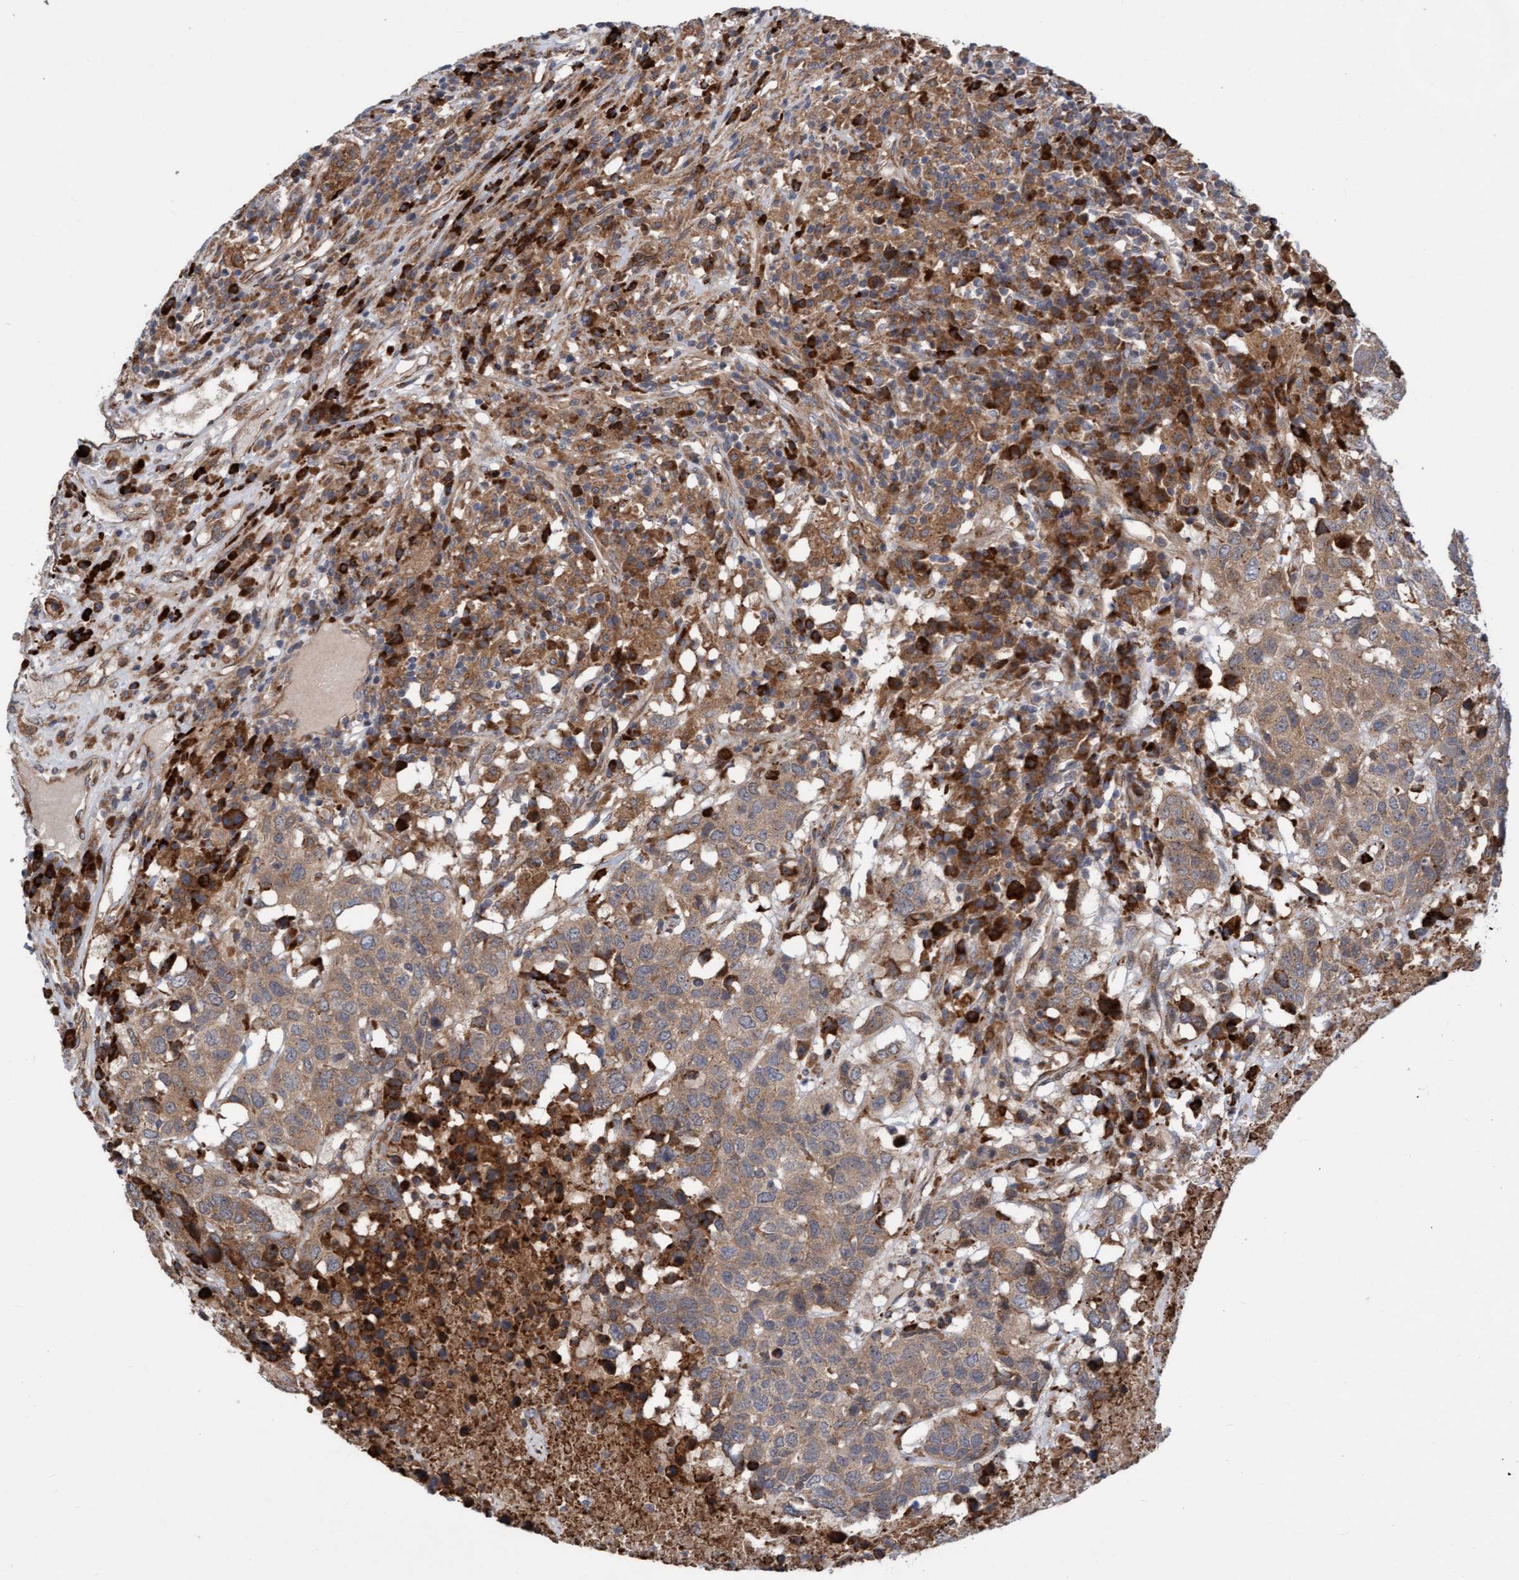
{"staining": {"intensity": "moderate", "quantity": ">75%", "location": "cytoplasmic/membranous"}, "tissue": "head and neck cancer", "cell_type": "Tumor cells", "image_type": "cancer", "snomed": [{"axis": "morphology", "description": "Squamous cell carcinoma, NOS"}, {"axis": "topography", "description": "Head-Neck"}], "caption": "The photomicrograph shows immunohistochemical staining of head and neck cancer. There is moderate cytoplasmic/membranous expression is appreciated in about >75% of tumor cells. (Brightfield microscopy of DAB IHC at high magnification).", "gene": "KIAA0753", "patient": {"sex": "male", "age": 66}}